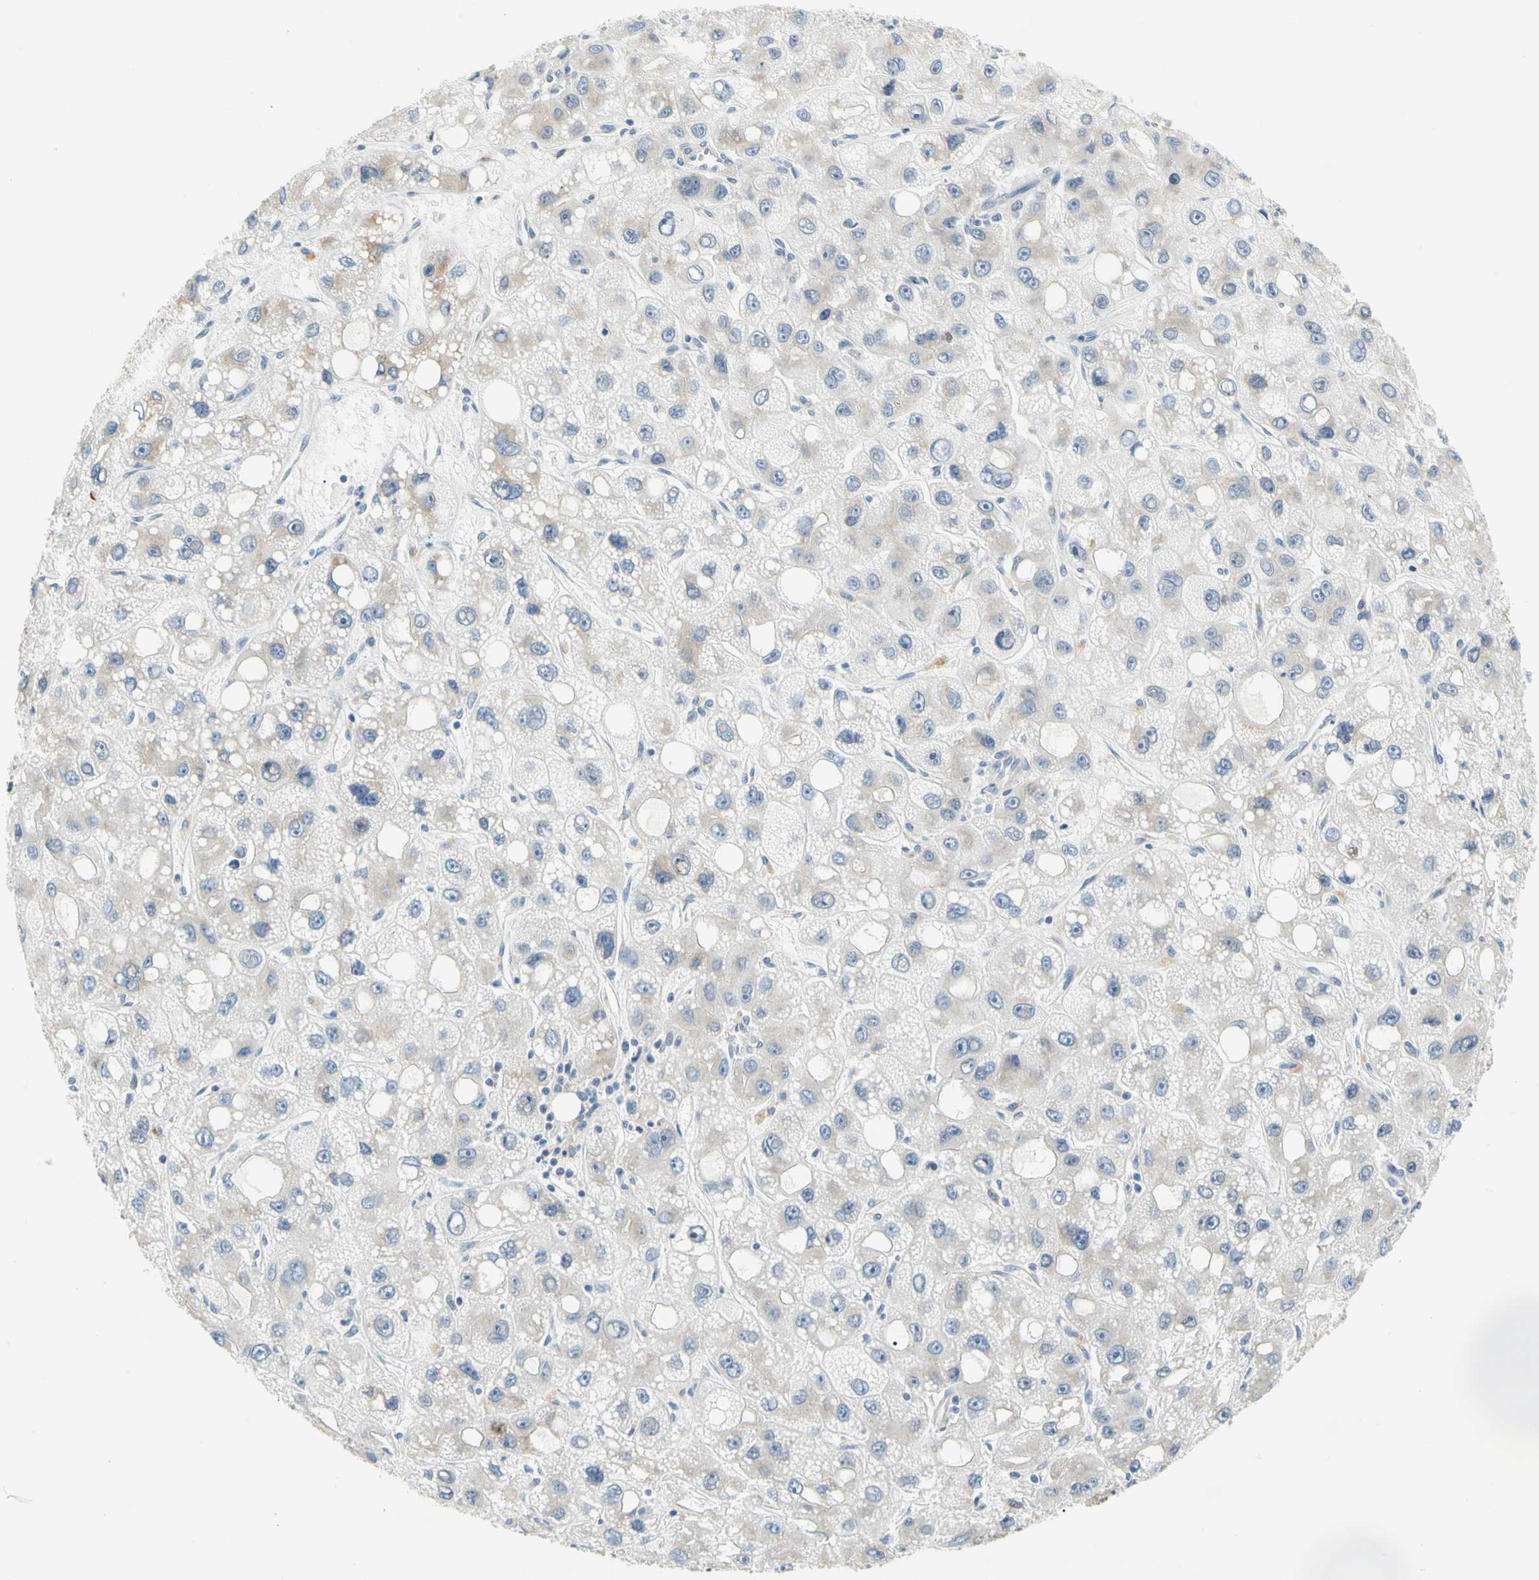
{"staining": {"intensity": "weak", "quantity": "25%-75%", "location": "cytoplasmic/membranous"}, "tissue": "liver cancer", "cell_type": "Tumor cells", "image_type": "cancer", "snomed": [{"axis": "morphology", "description": "Carcinoma, Hepatocellular, NOS"}, {"axis": "topography", "description": "Liver"}], "caption": "The image shows staining of liver cancer (hepatocellular carcinoma), revealing weak cytoplasmic/membranous protein expression (brown color) within tumor cells. (DAB IHC, brown staining for protein, blue staining for nuclei).", "gene": "LRRC47", "patient": {"sex": "male", "age": 55}}